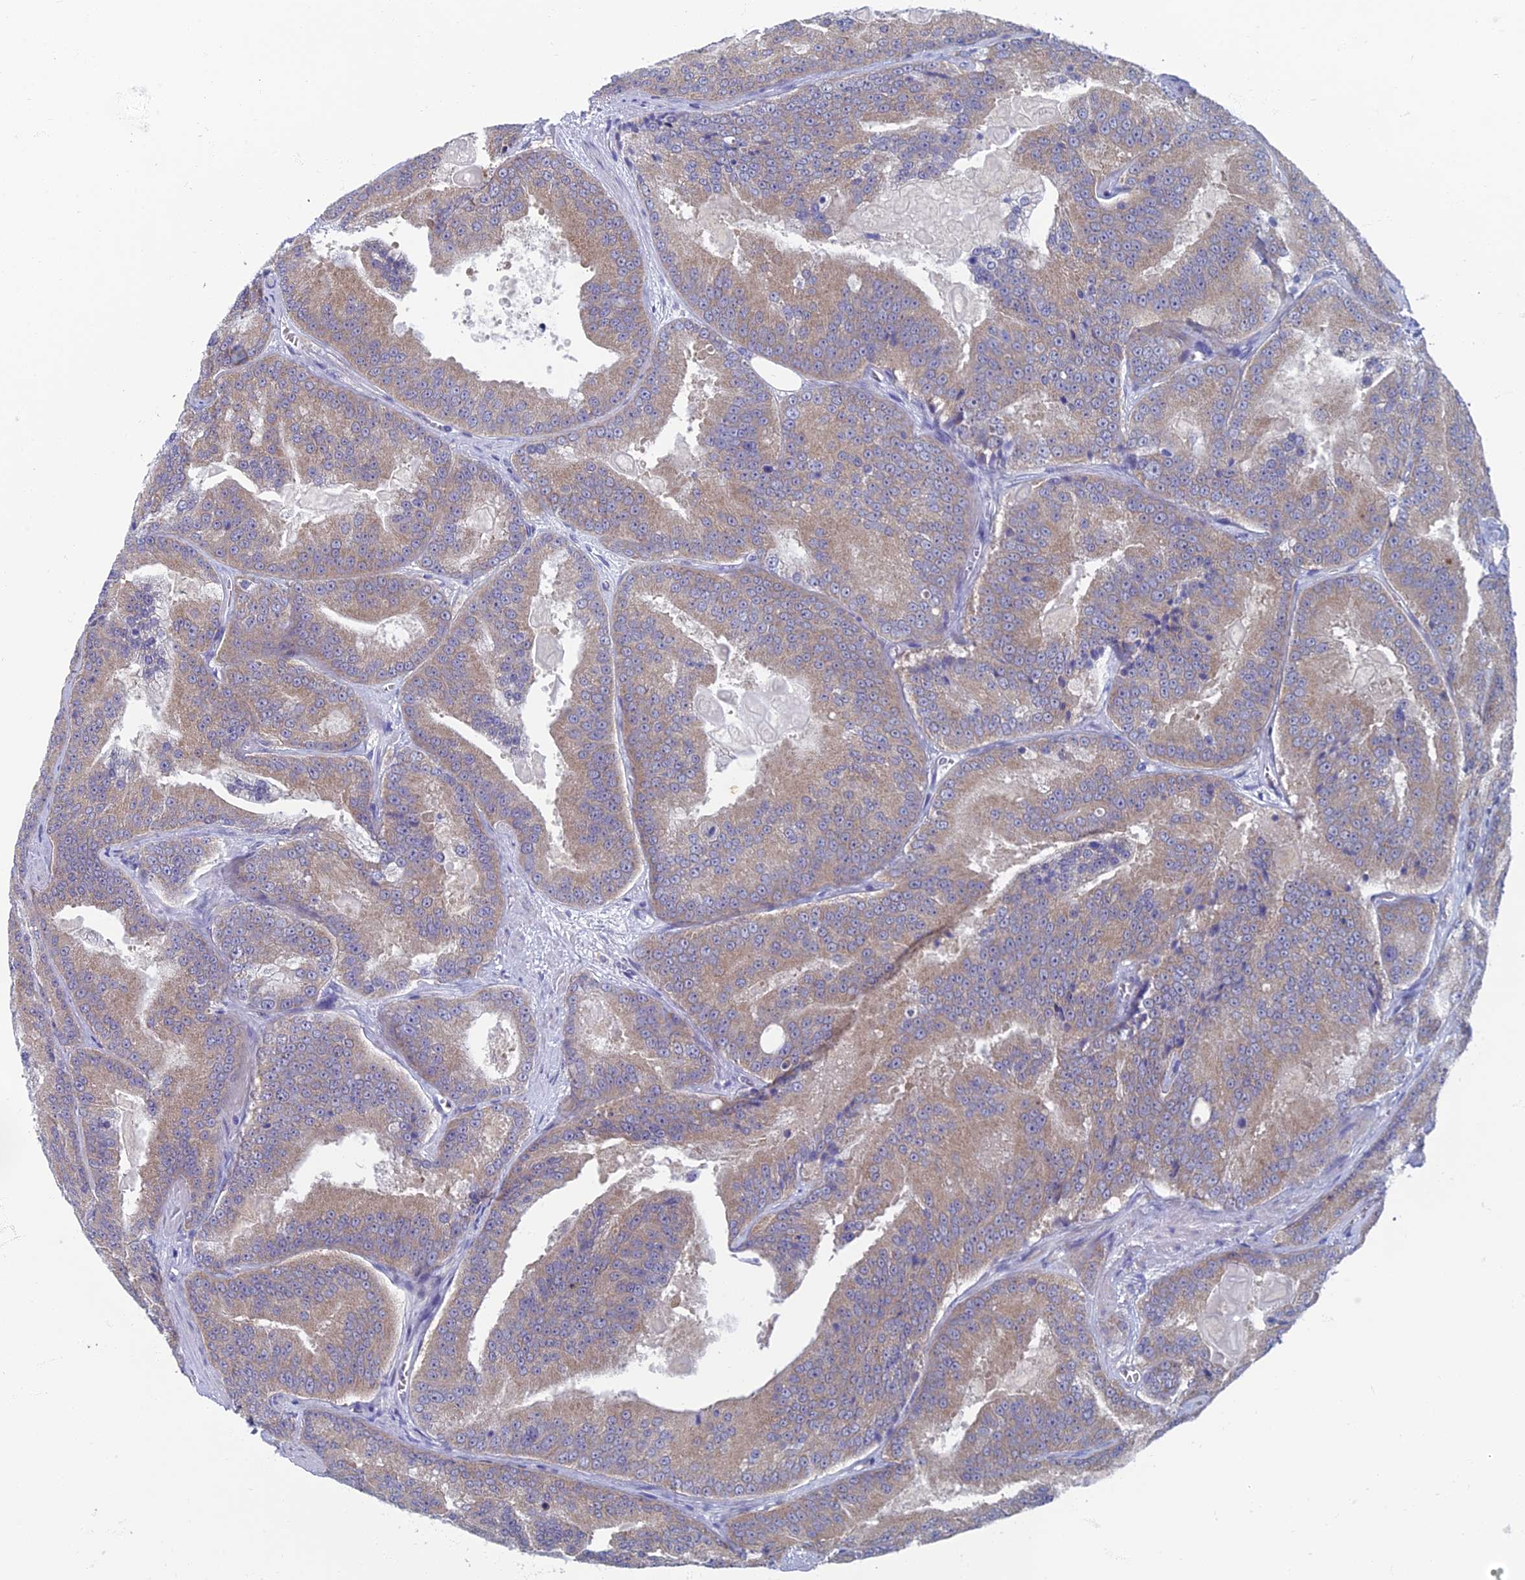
{"staining": {"intensity": "moderate", "quantity": ">75%", "location": "cytoplasmic/membranous"}, "tissue": "prostate cancer", "cell_type": "Tumor cells", "image_type": "cancer", "snomed": [{"axis": "morphology", "description": "Adenocarcinoma, High grade"}, {"axis": "topography", "description": "Prostate"}], "caption": "DAB immunohistochemical staining of prostate cancer (high-grade adenocarcinoma) shows moderate cytoplasmic/membranous protein staining in approximately >75% of tumor cells.", "gene": "SPIN4", "patient": {"sex": "male", "age": 61}}